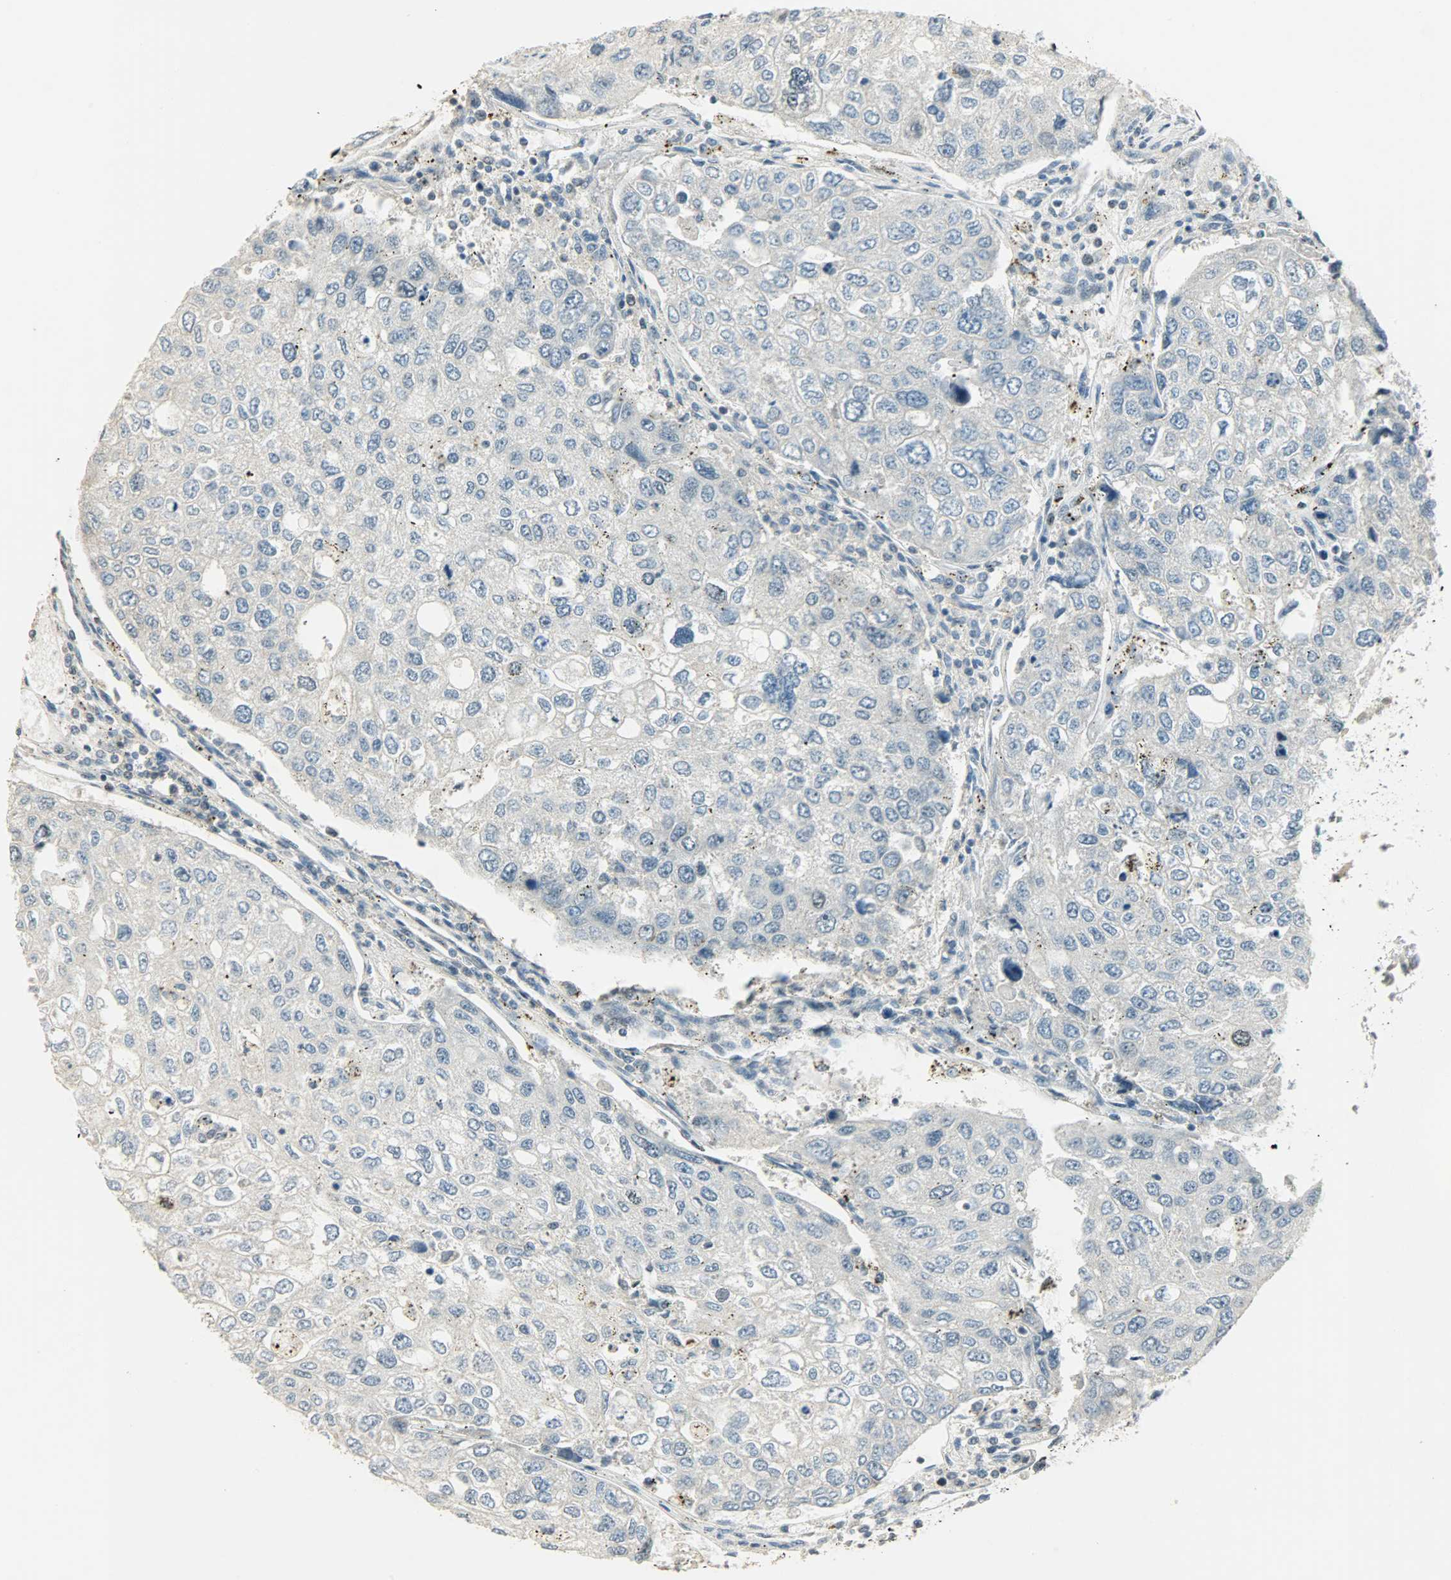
{"staining": {"intensity": "negative", "quantity": "none", "location": "none"}, "tissue": "urothelial cancer", "cell_type": "Tumor cells", "image_type": "cancer", "snomed": [{"axis": "morphology", "description": "Urothelial carcinoma, High grade"}, {"axis": "topography", "description": "Lymph node"}, {"axis": "topography", "description": "Urinary bladder"}], "caption": "Micrograph shows no protein positivity in tumor cells of urothelial carcinoma (high-grade) tissue.", "gene": "AURKB", "patient": {"sex": "male", "age": 51}}